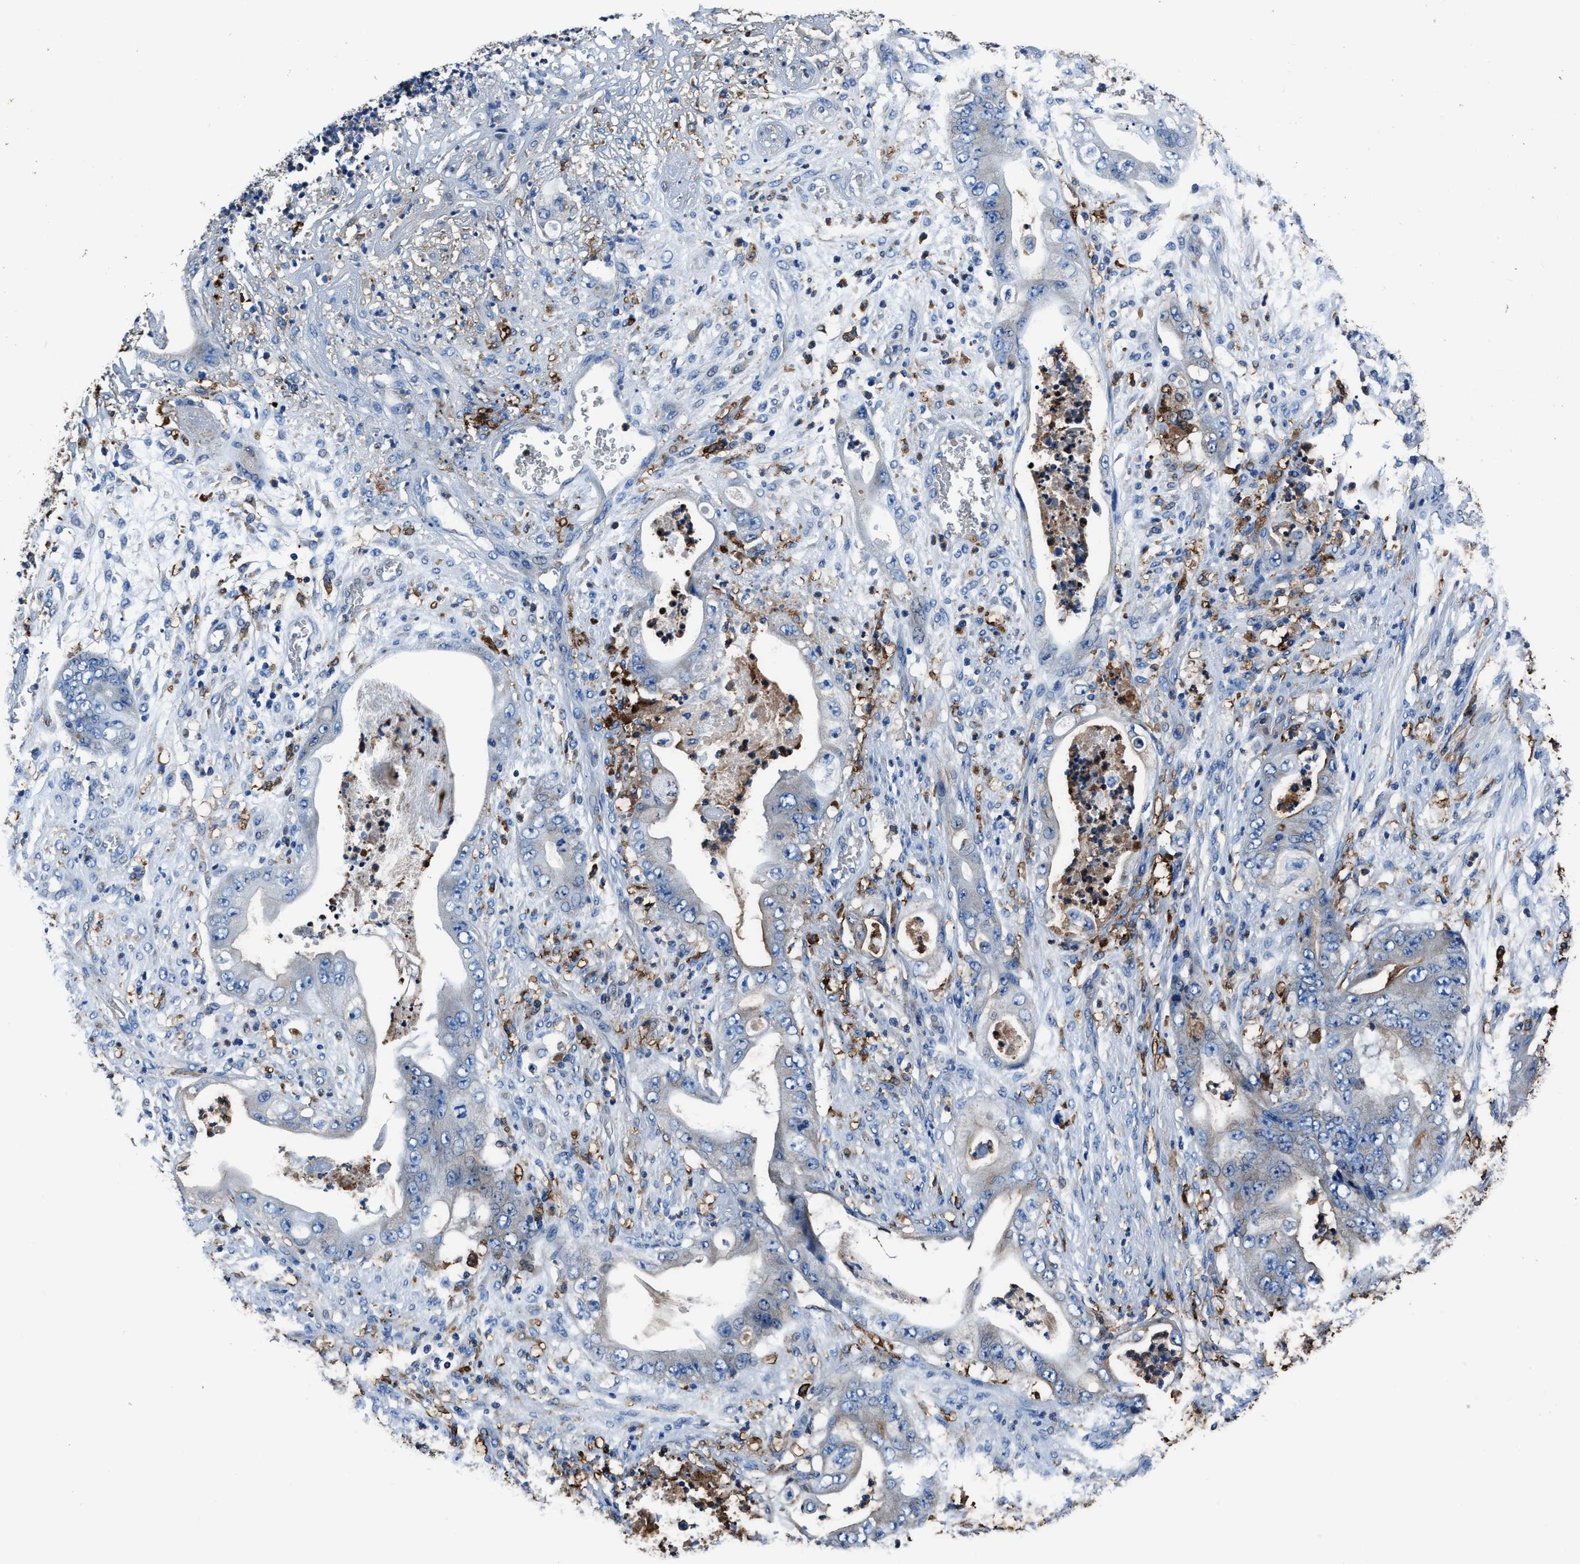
{"staining": {"intensity": "weak", "quantity": "<25%", "location": "cytoplasmic/membranous"}, "tissue": "stomach cancer", "cell_type": "Tumor cells", "image_type": "cancer", "snomed": [{"axis": "morphology", "description": "Adenocarcinoma, NOS"}, {"axis": "topography", "description": "Stomach"}], "caption": "The histopathology image displays no staining of tumor cells in stomach adenocarcinoma.", "gene": "FTL", "patient": {"sex": "female", "age": 73}}